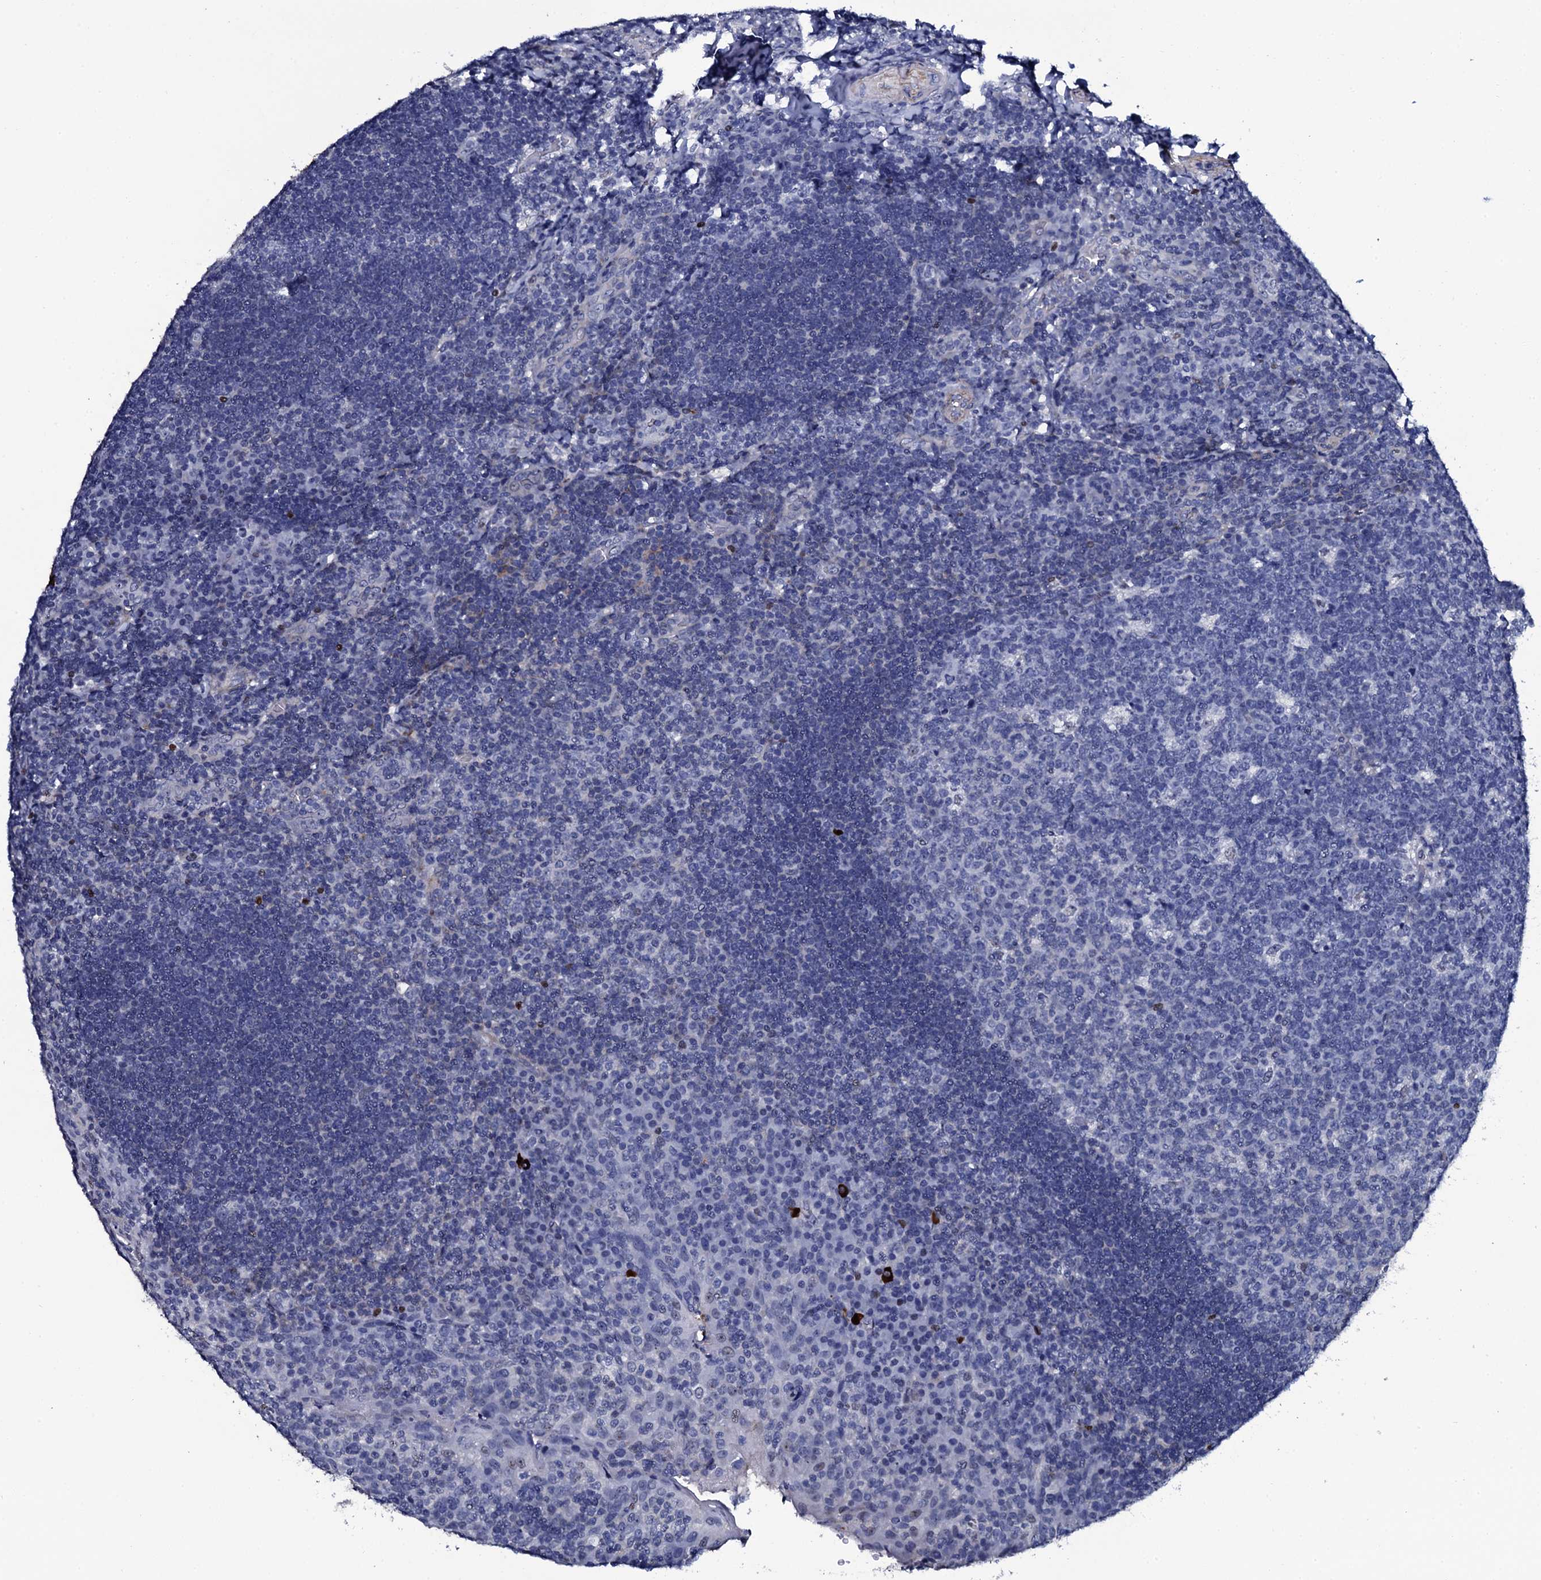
{"staining": {"intensity": "strong", "quantity": "<25%", "location": "nuclear"}, "tissue": "tonsil", "cell_type": "Germinal center cells", "image_type": "normal", "snomed": [{"axis": "morphology", "description": "Normal tissue, NOS"}, {"axis": "topography", "description": "Tonsil"}], "caption": "Protein staining of unremarkable tonsil displays strong nuclear positivity in approximately <25% of germinal center cells.", "gene": "NPM2", "patient": {"sex": "male", "age": 17}}